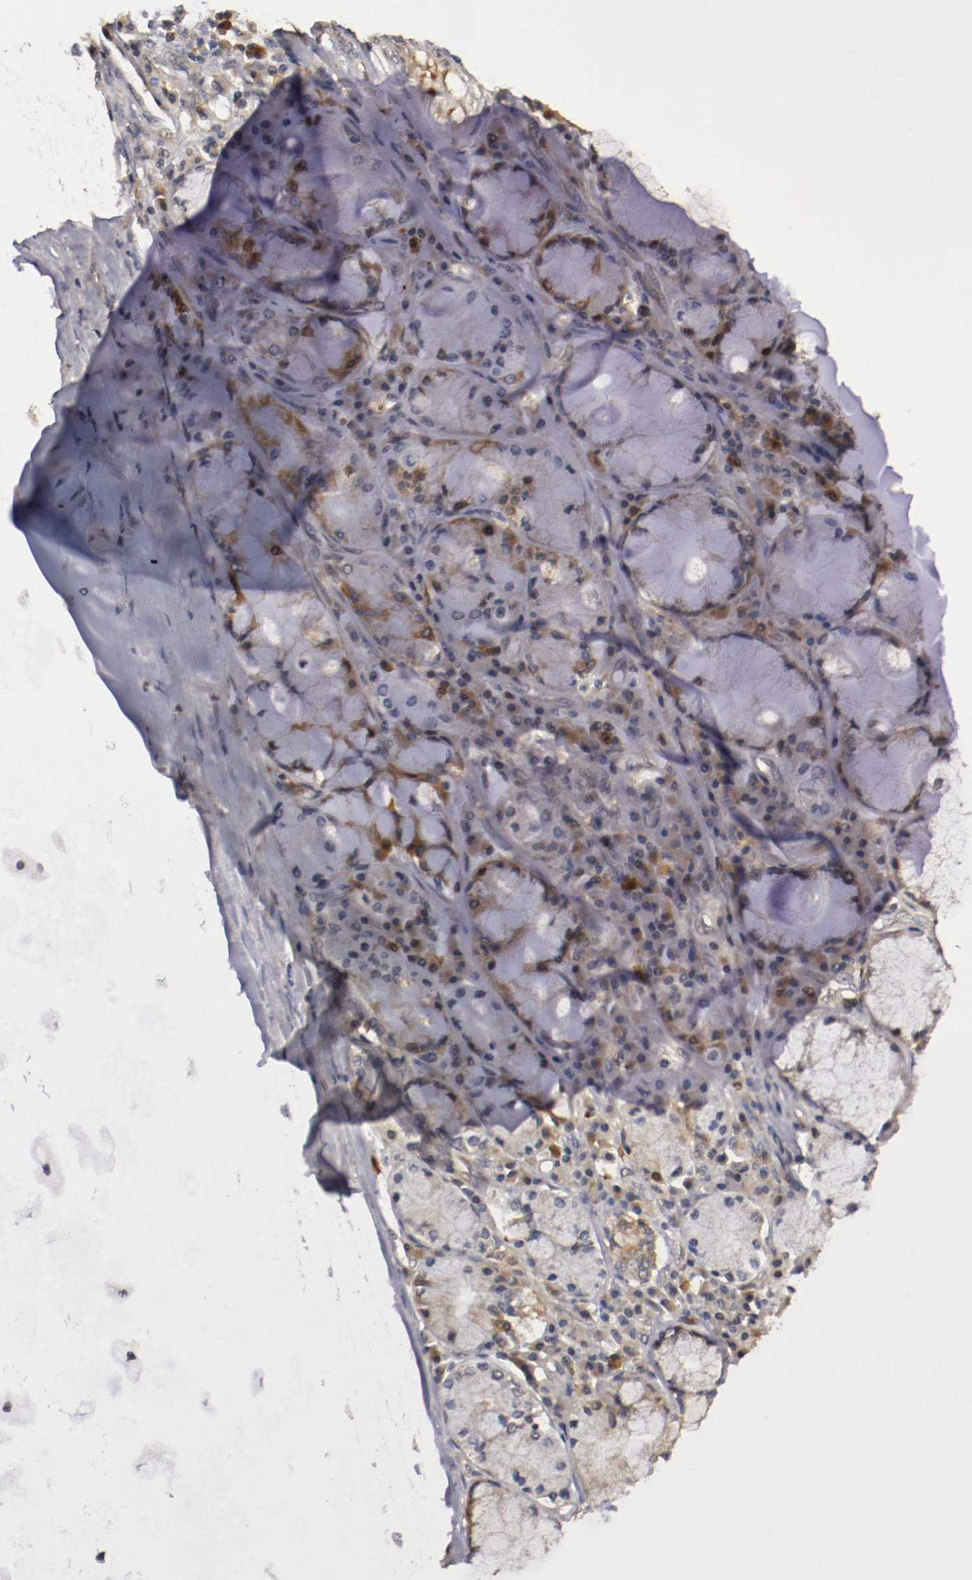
{"staining": {"intensity": "weak", "quantity": "<25%", "location": "cytoplasmic/membranous"}, "tissue": "lung cancer", "cell_type": "Tumor cells", "image_type": "cancer", "snomed": [{"axis": "morphology", "description": "Squamous cell carcinoma, NOS"}, {"axis": "topography", "description": "Lung"}], "caption": "Squamous cell carcinoma (lung) was stained to show a protein in brown. There is no significant staining in tumor cells. The staining was performed using DAB to visualize the protein expression in brown, while the nuclei were stained in blue with hematoxylin (Magnification: 20x).", "gene": "TNFRSF1B", "patient": {"sex": "female", "age": 47}}